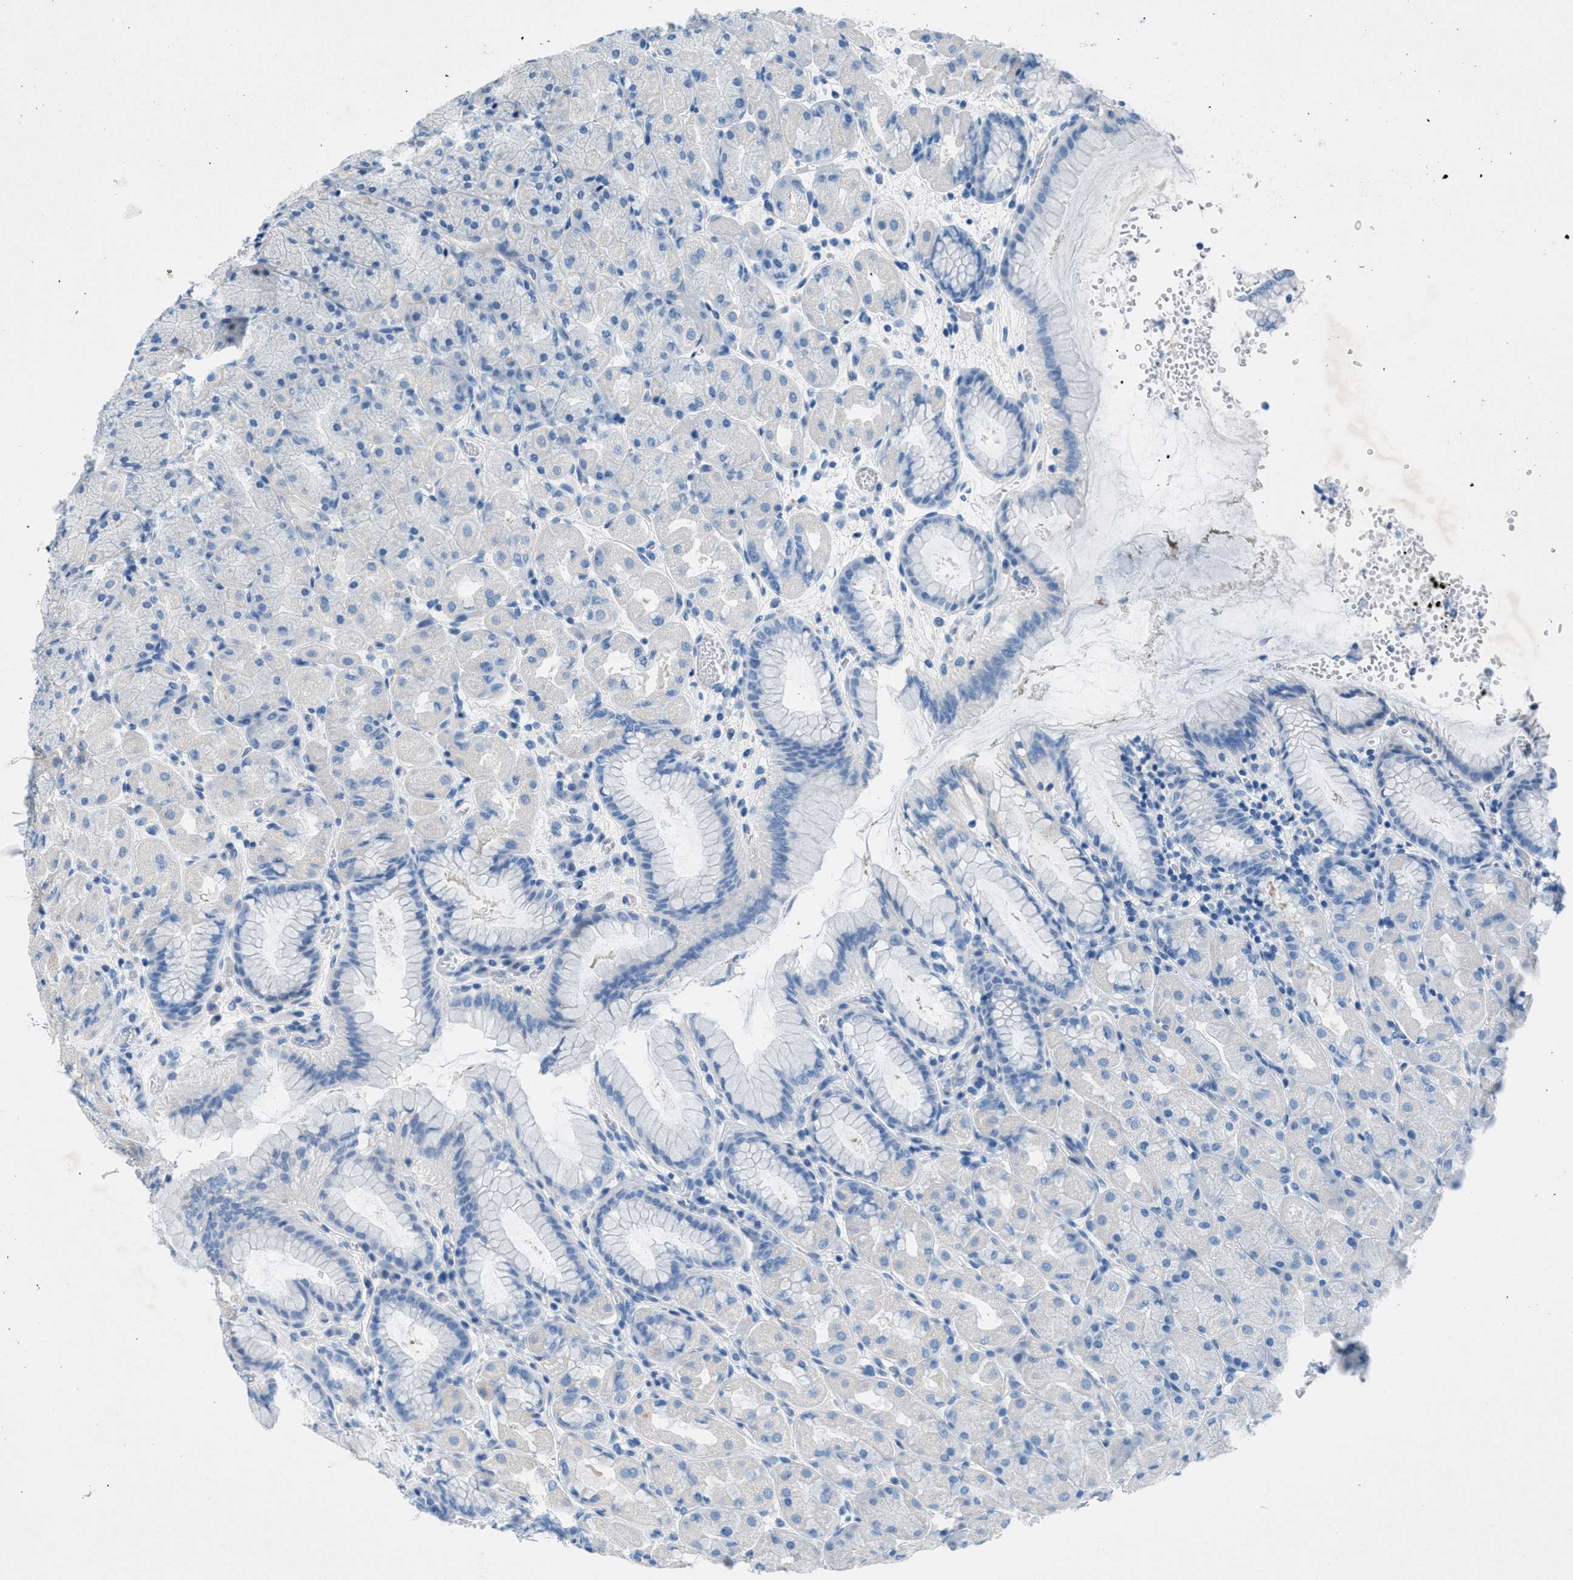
{"staining": {"intensity": "negative", "quantity": "none", "location": "none"}, "tissue": "stomach", "cell_type": "Glandular cells", "image_type": "normal", "snomed": [{"axis": "morphology", "description": "Normal tissue, NOS"}, {"axis": "topography", "description": "Stomach, upper"}], "caption": "Glandular cells are negative for protein expression in benign human stomach. (DAB IHC, high magnification).", "gene": "GALNT17", "patient": {"sex": "female", "age": 56}}